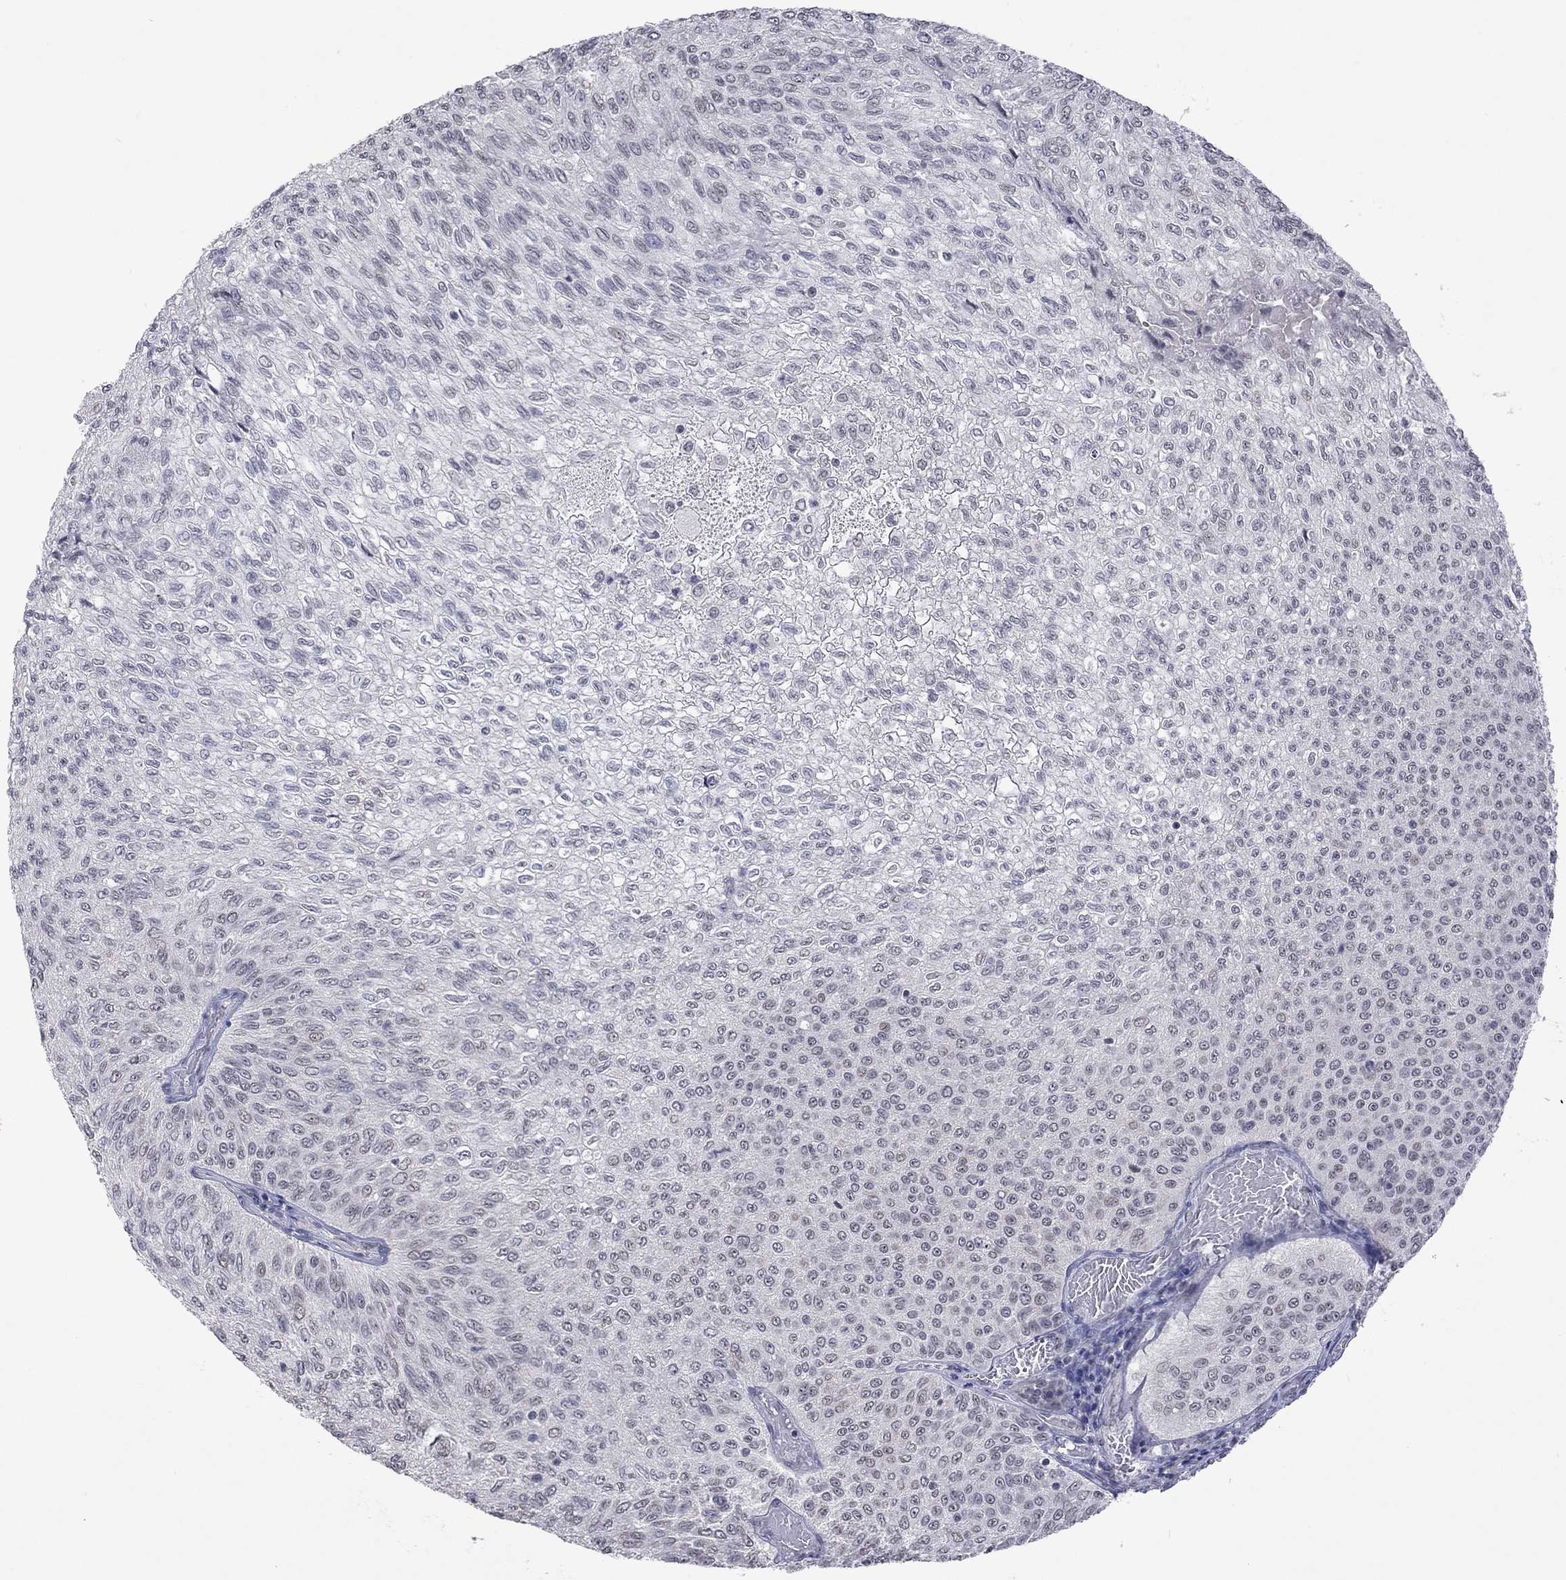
{"staining": {"intensity": "negative", "quantity": "none", "location": "none"}, "tissue": "urothelial cancer", "cell_type": "Tumor cells", "image_type": "cancer", "snomed": [{"axis": "morphology", "description": "Urothelial carcinoma, Low grade"}, {"axis": "topography", "description": "Urinary bladder"}], "caption": "There is no significant expression in tumor cells of urothelial cancer.", "gene": "TMEM143", "patient": {"sex": "male", "age": 78}}